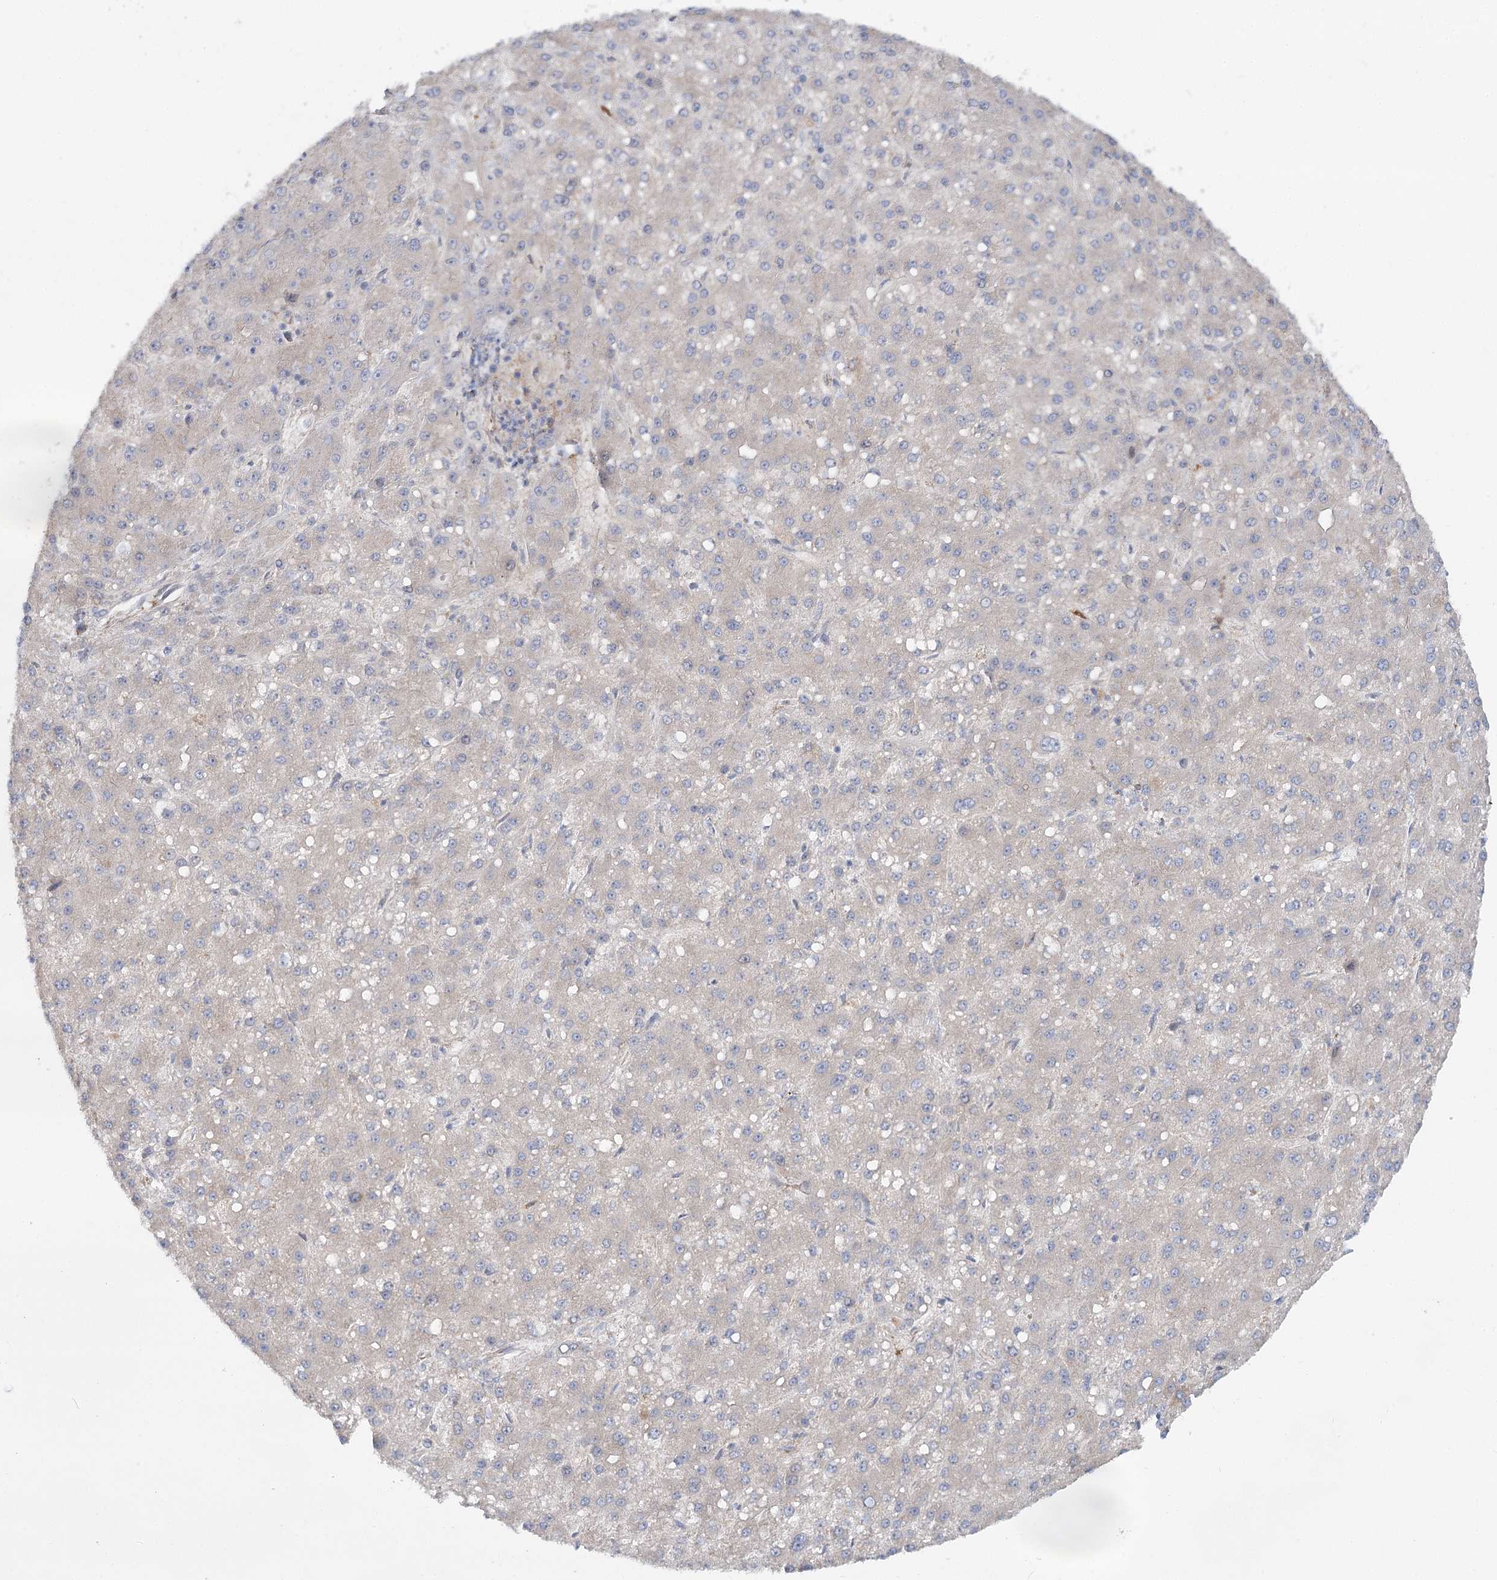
{"staining": {"intensity": "weak", "quantity": "<25%", "location": "cytoplasmic/membranous"}, "tissue": "liver cancer", "cell_type": "Tumor cells", "image_type": "cancer", "snomed": [{"axis": "morphology", "description": "Carcinoma, Hepatocellular, NOS"}, {"axis": "topography", "description": "Liver"}], "caption": "Immunohistochemistry image of liver cancer stained for a protein (brown), which demonstrates no staining in tumor cells.", "gene": "SCN11A", "patient": {"sex": "male", "age": 67}}